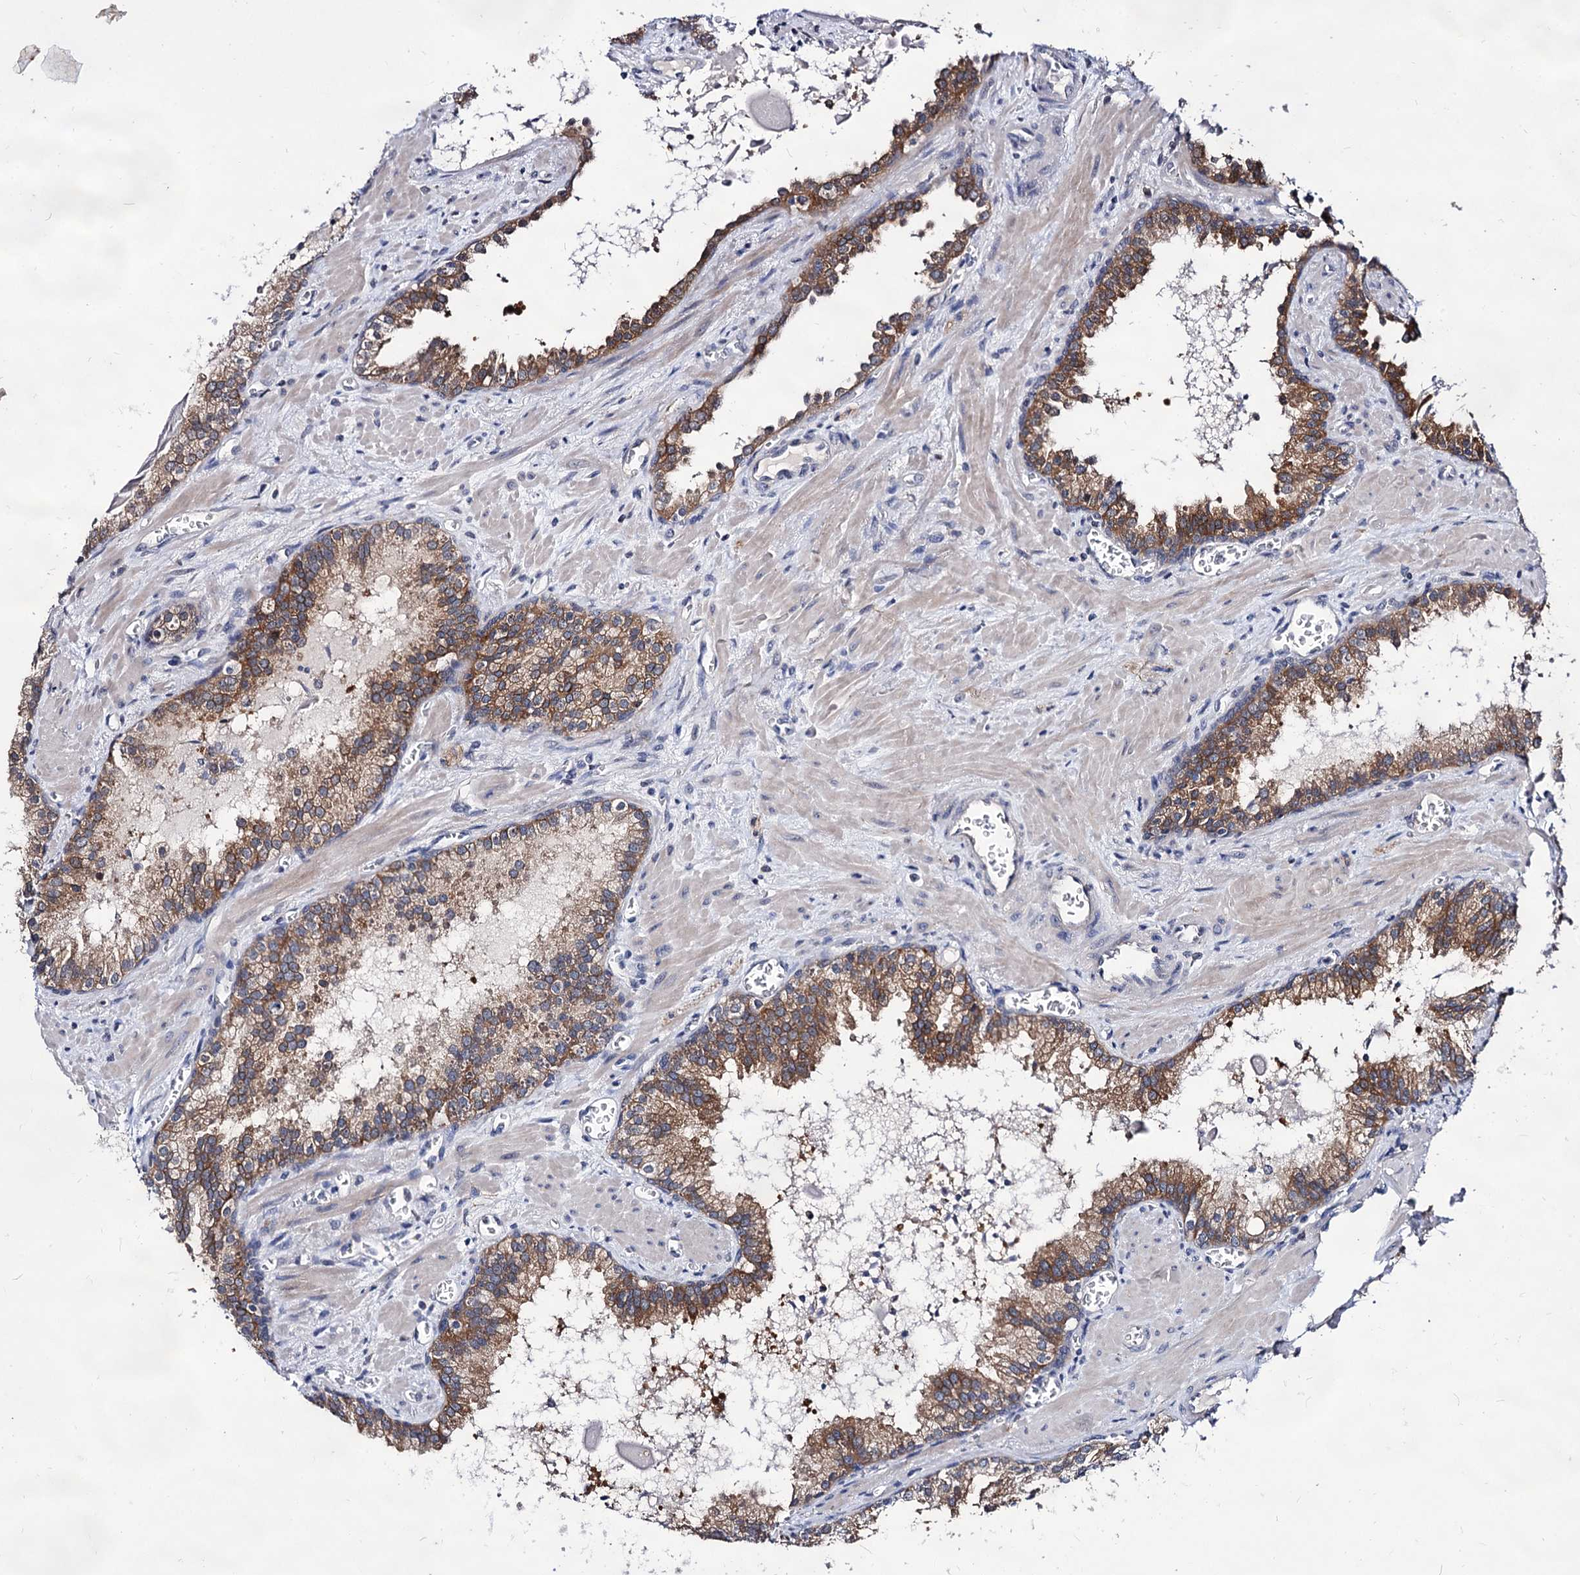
{"staining": {"intensity": "moderate", "quantity": "25%-75%", "location": "cytoplasmic/membranous"}, "tissue": "prostate cancer", "cell_type": "Tumor cells", "image_type": "cancer", "snomed": [{"axis": "morphology", "description": "Adenocarcinoma, High grade"}, {"axis": "topography", "description": "Prostate"}], "caption": "The immunohistochemical stain labels moderate cytoplasmic/membranous expression in tumor cells of prostate high-grade adenocarcinoma tissue.", "gene": "ARFIP2", "patient": {"sex": "male", "age": 68}}